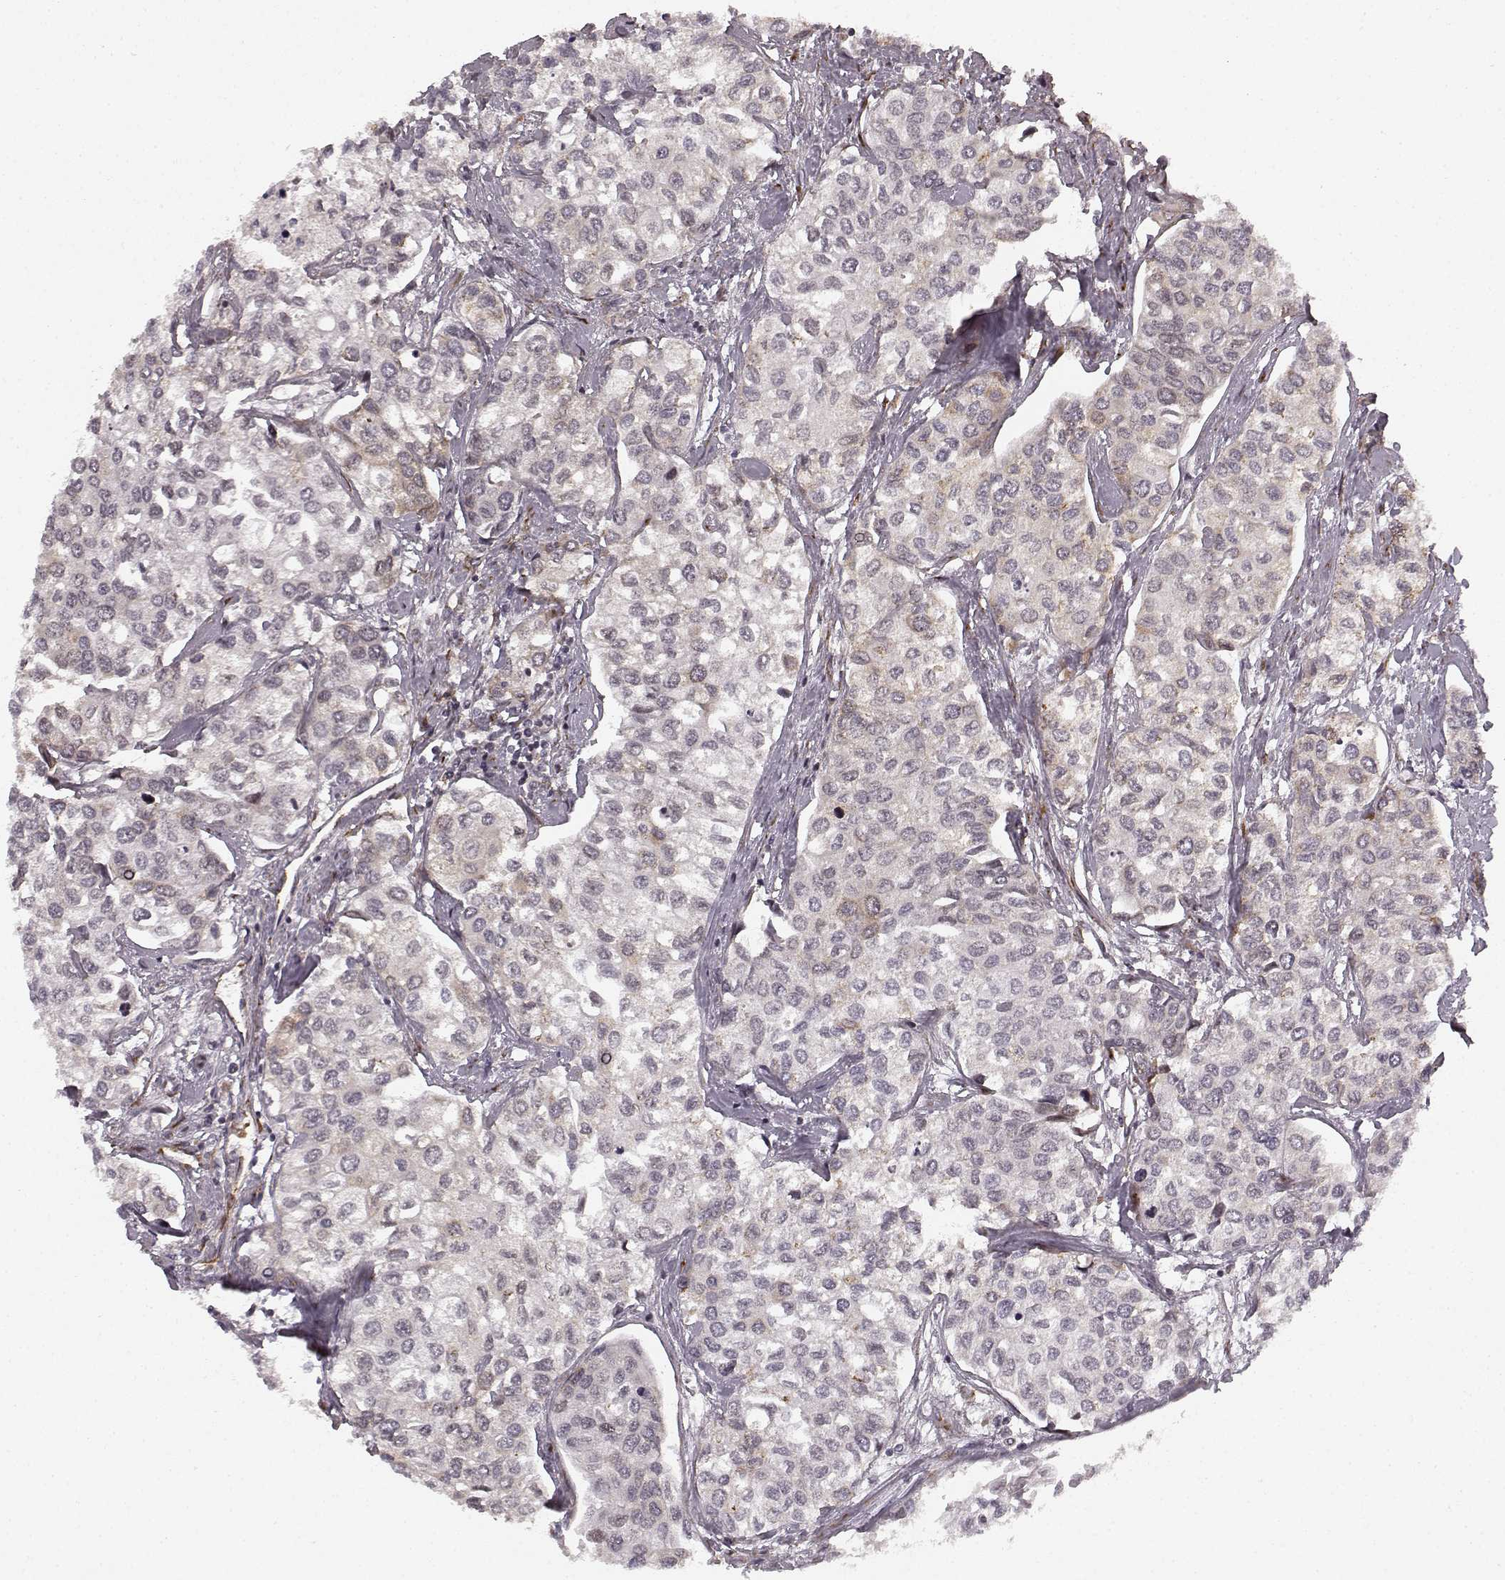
{"staining": {"intensity": "moderate", "quantity": "<25%", "location": "cytoplasmic/membranous"}, "tissue": "urothelial cancer", "cell_type": "Tumor cells", "image_type": "cancer", "snomed": [{"axis": "morphology", "description": "Urothelial carcinoma, High grade"}, {"axis": "topography", "description": "Urinary bladder"}], "caption": "High-power microscopy captured an immunohistochemistry photomicrograph of urothelial cancer, revealing moderate cytoplasmic/membranous staining in about <25% of tumor cells.", "gene": "TMEM14A", "patient": {"sex": "male", "age": 73}}